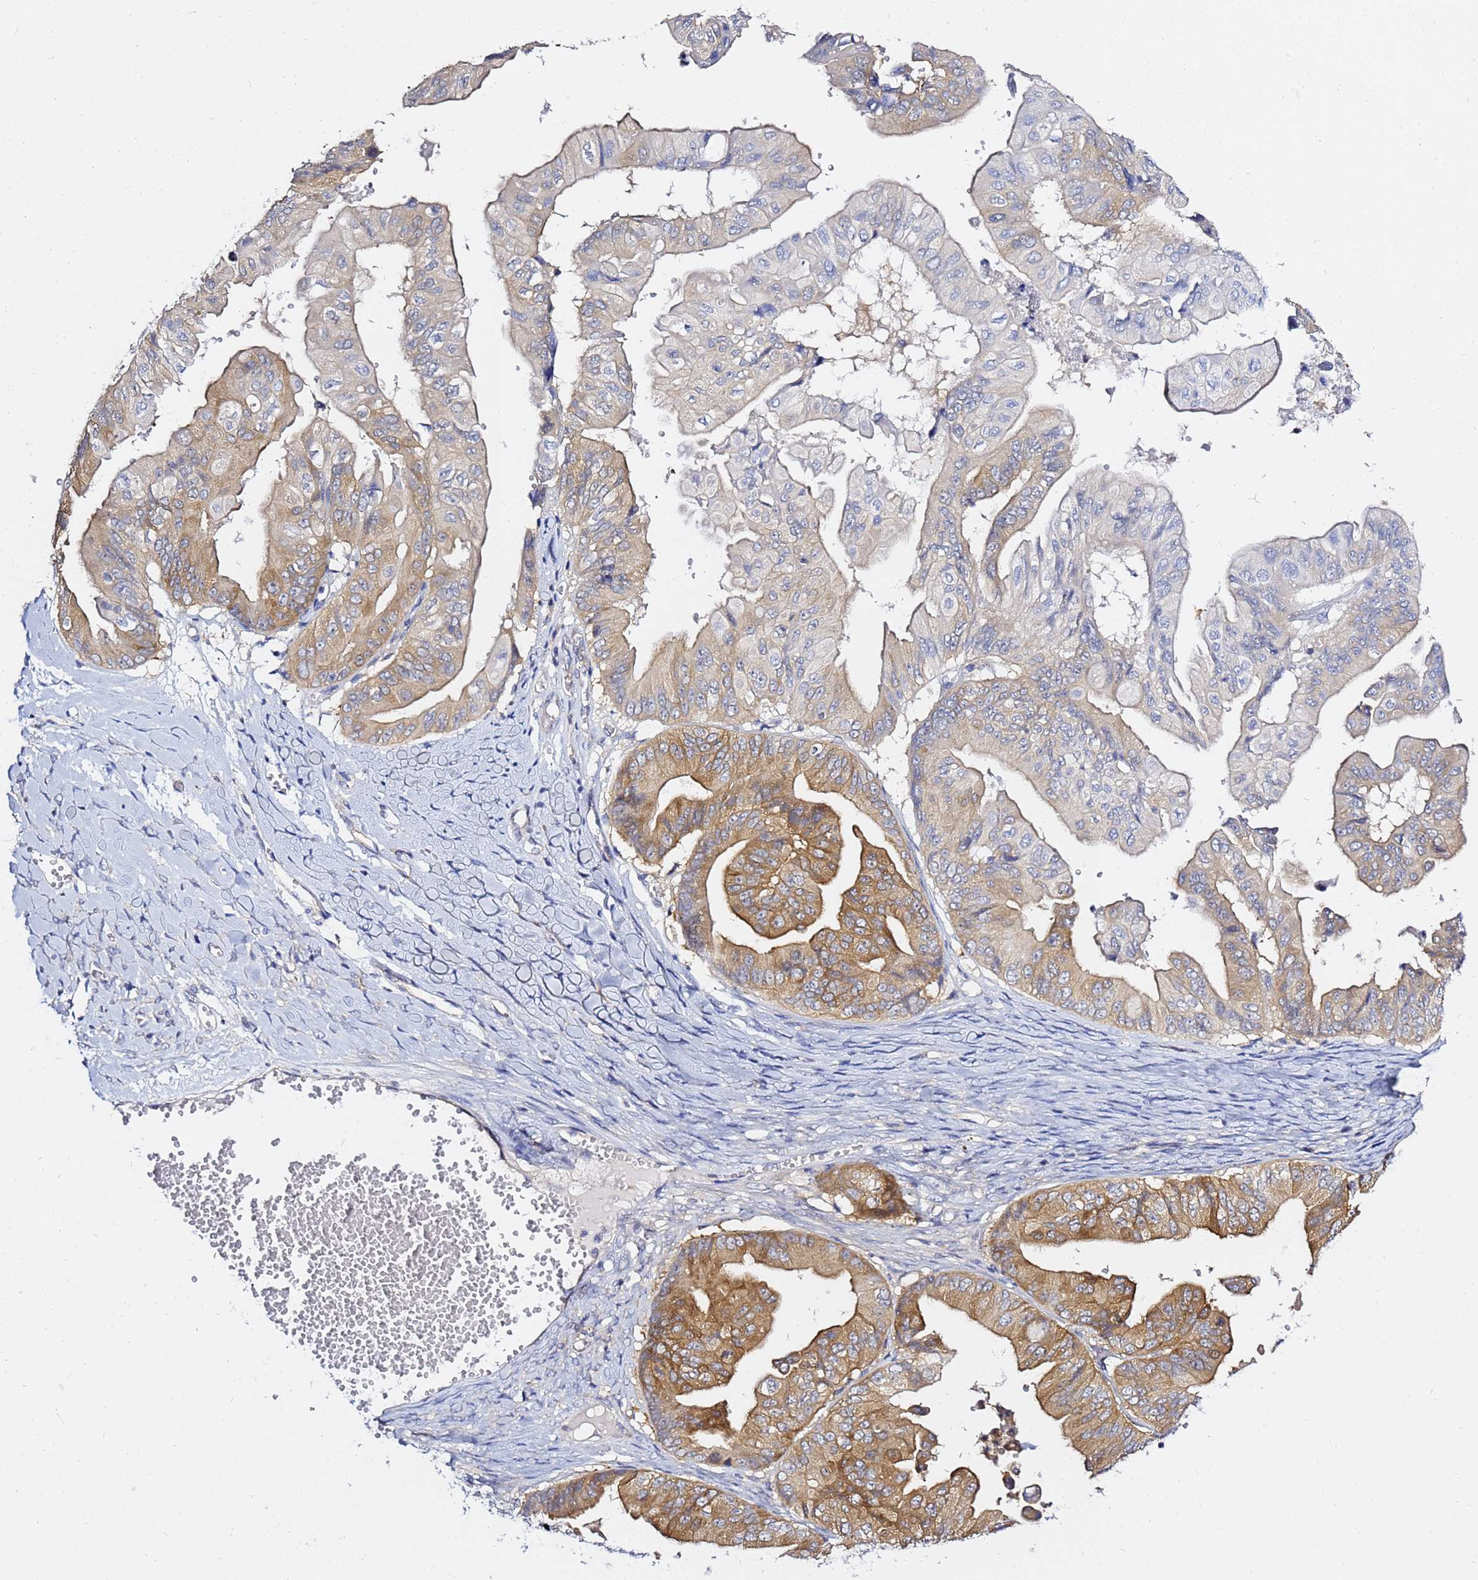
{"staining": {"intensity": "moderate", "quantity": "25%-75%", "location": "cytoplasmic/membranous"}, "tissue": "ovarian cancer", "cell_type": "Tumor cells", "image_type": "cancer", "snomed": [{"axis": "morphology", "description": "Cystadenocarcinoma, mucinous, NOS"}, {"axis": "topography", "description": "Ovary"}], "caption": "Immunohistochemistry image of ovarian cancer (mucinous cystadenocarcinoma) stained for a protein (brown), which displays medium levels of moderate cytoplasmic/membranous positivity in about 25%-75% of tumor cells.", "gene": "LENG1", "patient": {"sex": "female", "age": 61}}